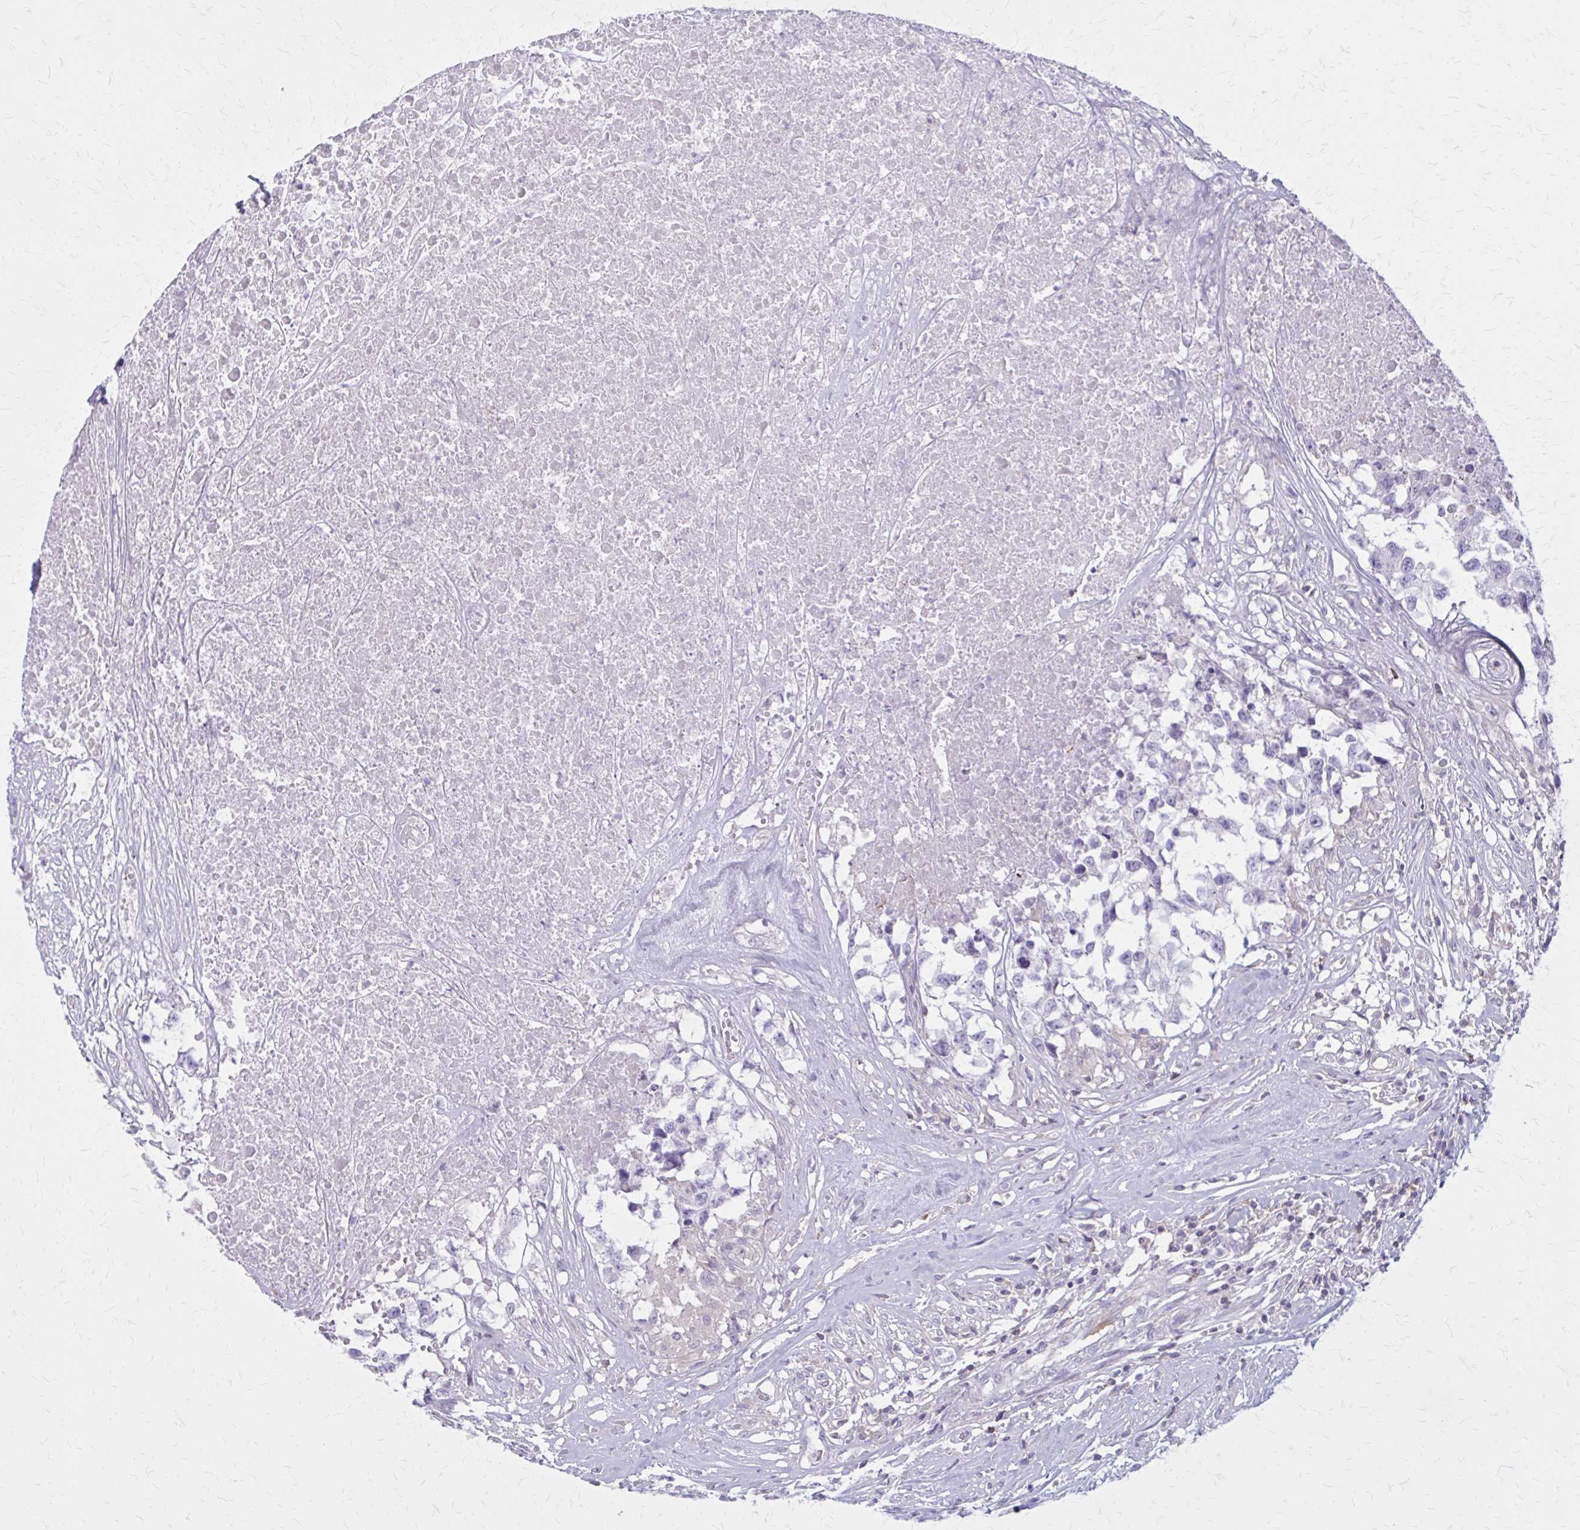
{"staining": {"intensity": "negative", "quantity": "none", "location": "none"}, "tissue": "testis cancer", "cell_type": "Tumor cells", "image_type": "cancer", "snomed": [{"axis": "morphology", "description": "Carcinoma, Embryonal, NOS"}, {"axis": "topography", "description": "Testis"}], "caption": "Human testis cancer stained for a protein using IHC demonstrates no positivity in tumor cells.", "gene": "PITPNM1", "patient": {"sex": "male", "age": 83}}